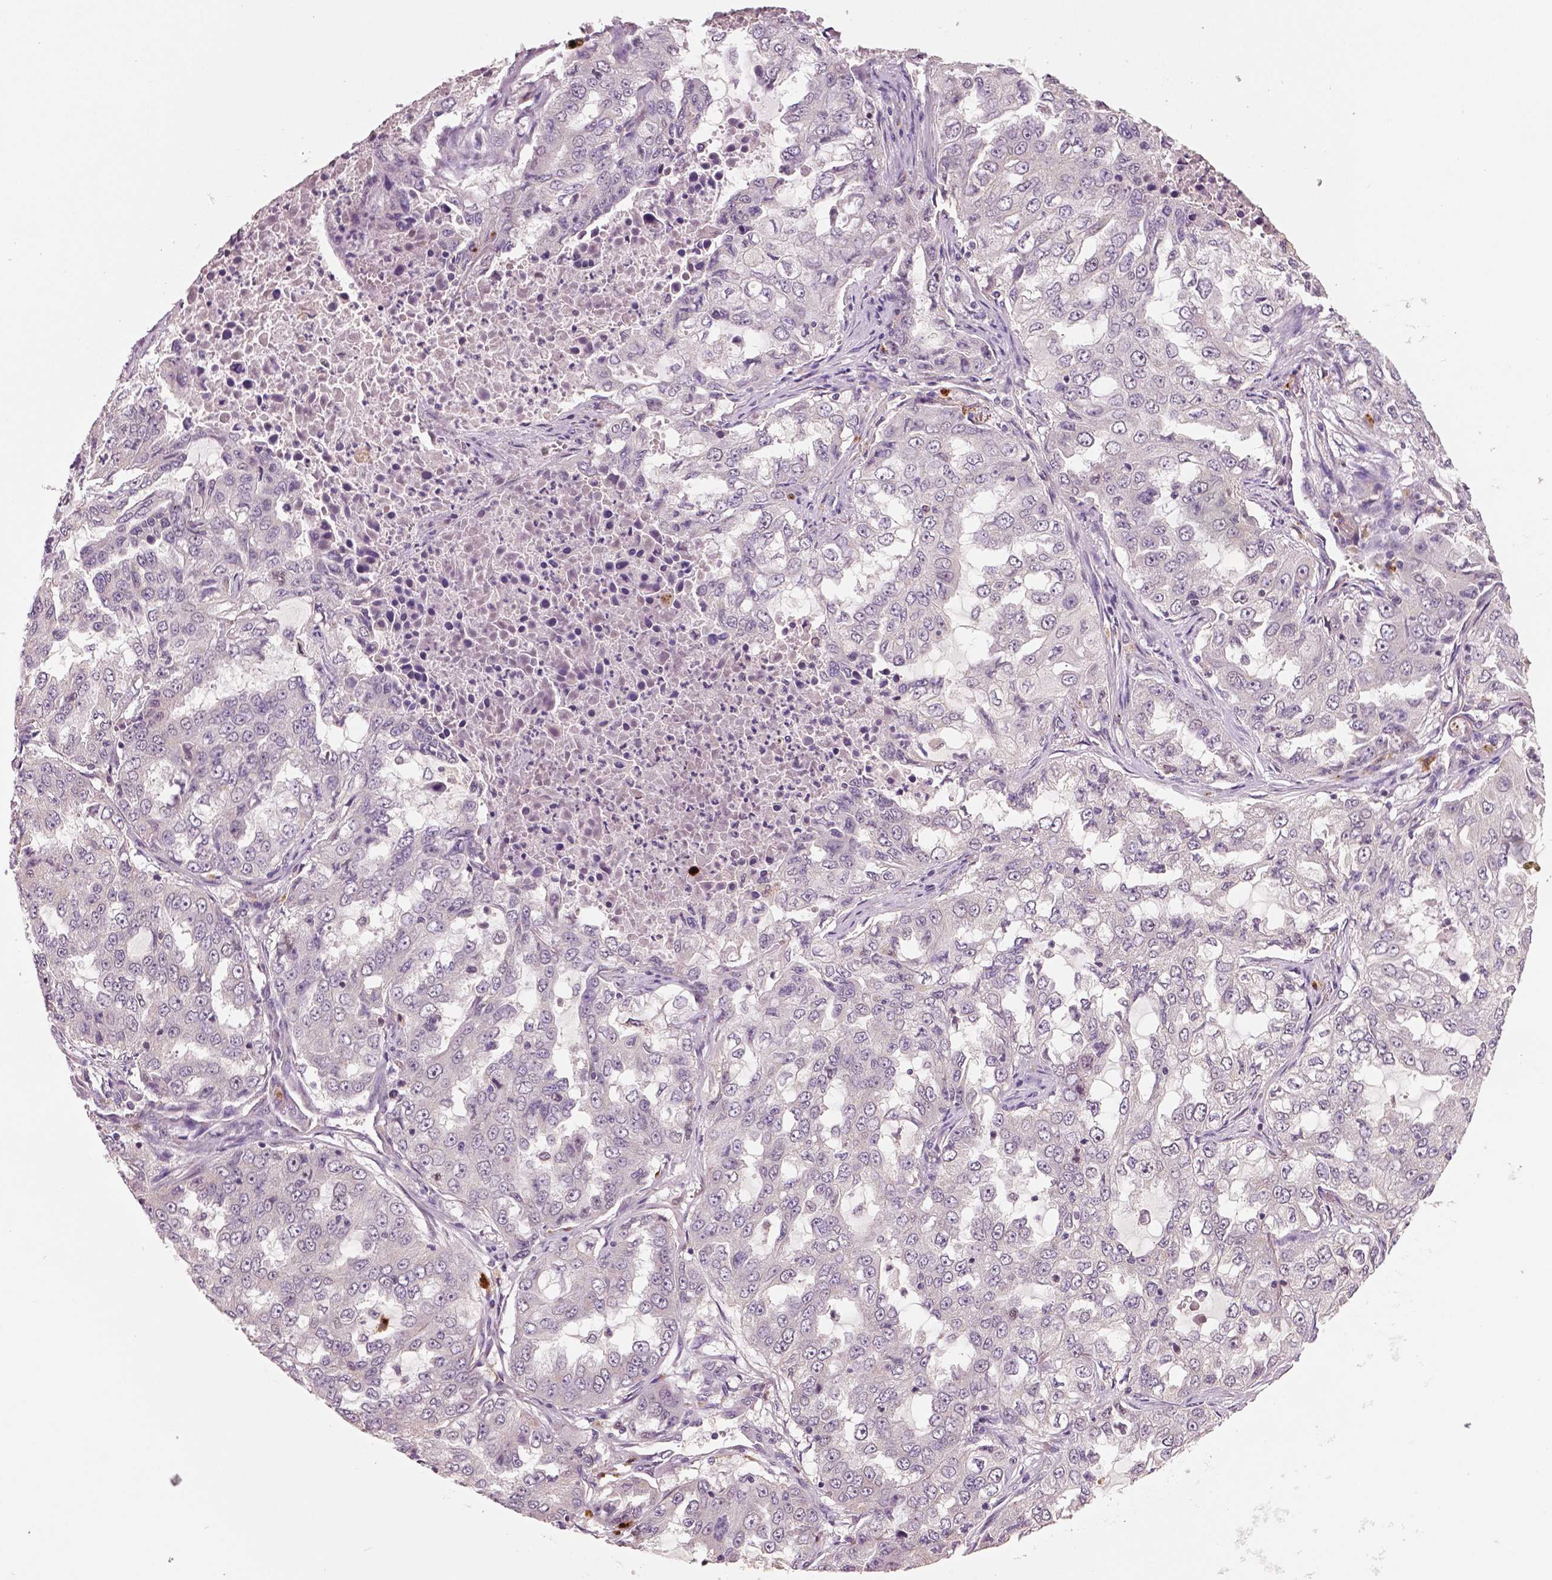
{"staining": {"intensity": "negative", "quantity": "none", "location": "none"}, "tissue": "lung cancer", "cell_type": "Tumor cells", "image_type": "cancer", "snomed": [{"axis": "morphology", "description": "Adenocarcinoma, NOS"}, {"axis": "topography", "description": "Lung"}], "caption": "A high-resolution histopathology image shows IHC staining of lung cancer, which demonstrates no significant staining in tumor cells.", "gene": "MKI67", "patient": {"sex": "female", "age": 61}}